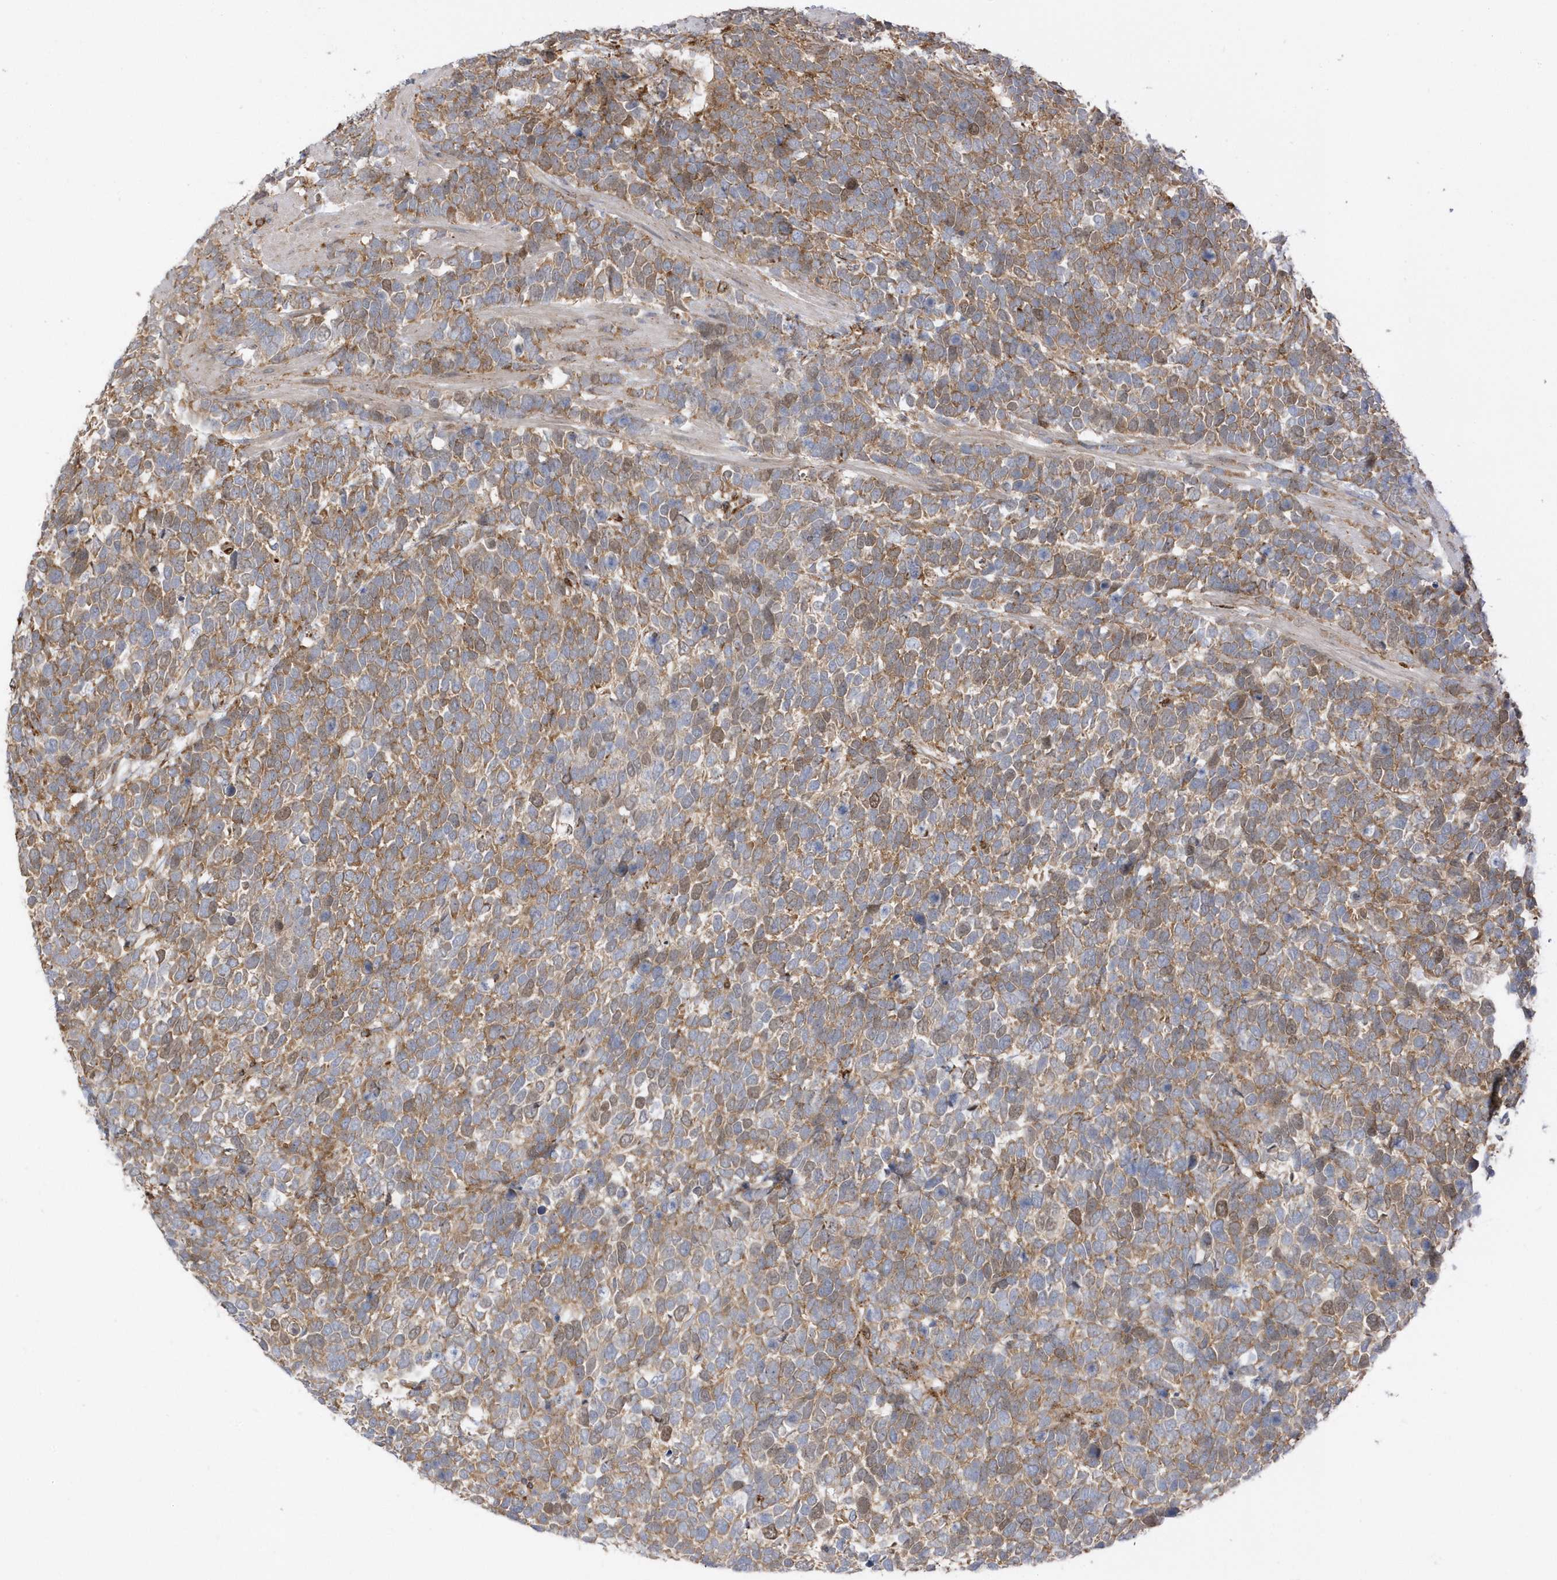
{"staining": {"intensity": "moderate", "quantity": ">75%", "location": "cytoplasmic/membranous"}, "tissue": "urothelial cancer", "cell_type": "Tumor cells", "image_type": "cancer", "snomed": [{"axis": "morphology", "description": "Urothelial carcinoma, High grade"}, {"axis": "topography", "description": "Urinary bladder"}], "caption": "Urothelial cancer stained with a brown dye exhibits moderate cytoplasmic/membranous positive expression in approximately >75% of tumor cells.", "gene": "HRH4", "patient": {"sex": "female", "age": 82}}